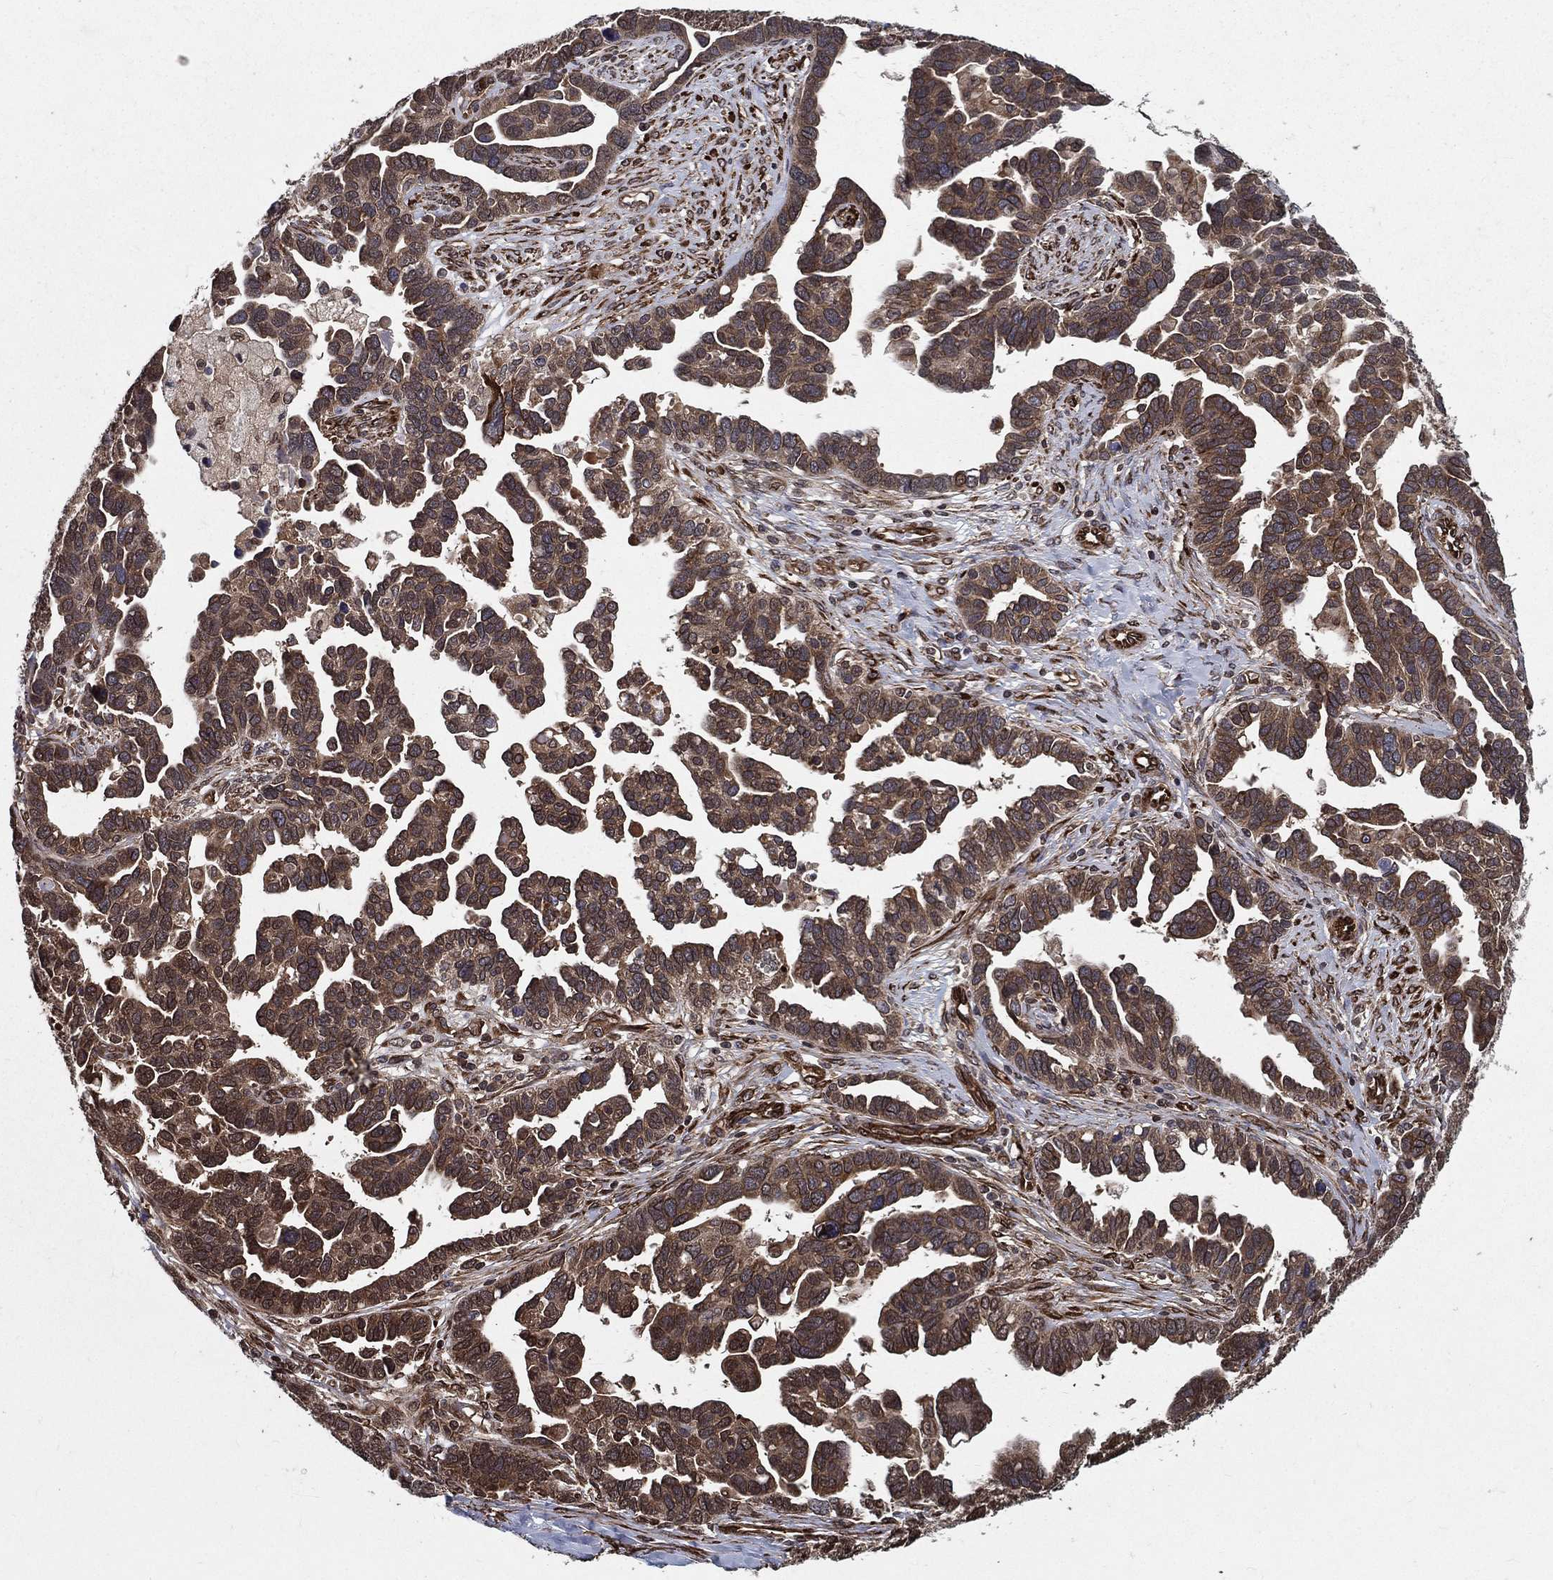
{"staining": {"intensity": "weak", "quantity": ">75%", "location": "cytoplasmic/membranous"}, "tissue": "ovarian cancer", "cell_type": "Tumor cells", "image_type": "cancer", "snomed": [{"axis": "morphology", "description": "Cystadenocarcinoma, serous, NOS"}, {"axis": "topography", "description": "Ovary"}], "caption": "Serous cystadenocarcinoma (ovarian) tissue reveals weak cytoplasmic/membranous expression in about >75% of tumor cells, visualized by immunohistochemistry. (DAB IHC with brightfield microscopy, high magnification).", "gene": "CERS2", "patient": {"sex": "female", "age": 54}}